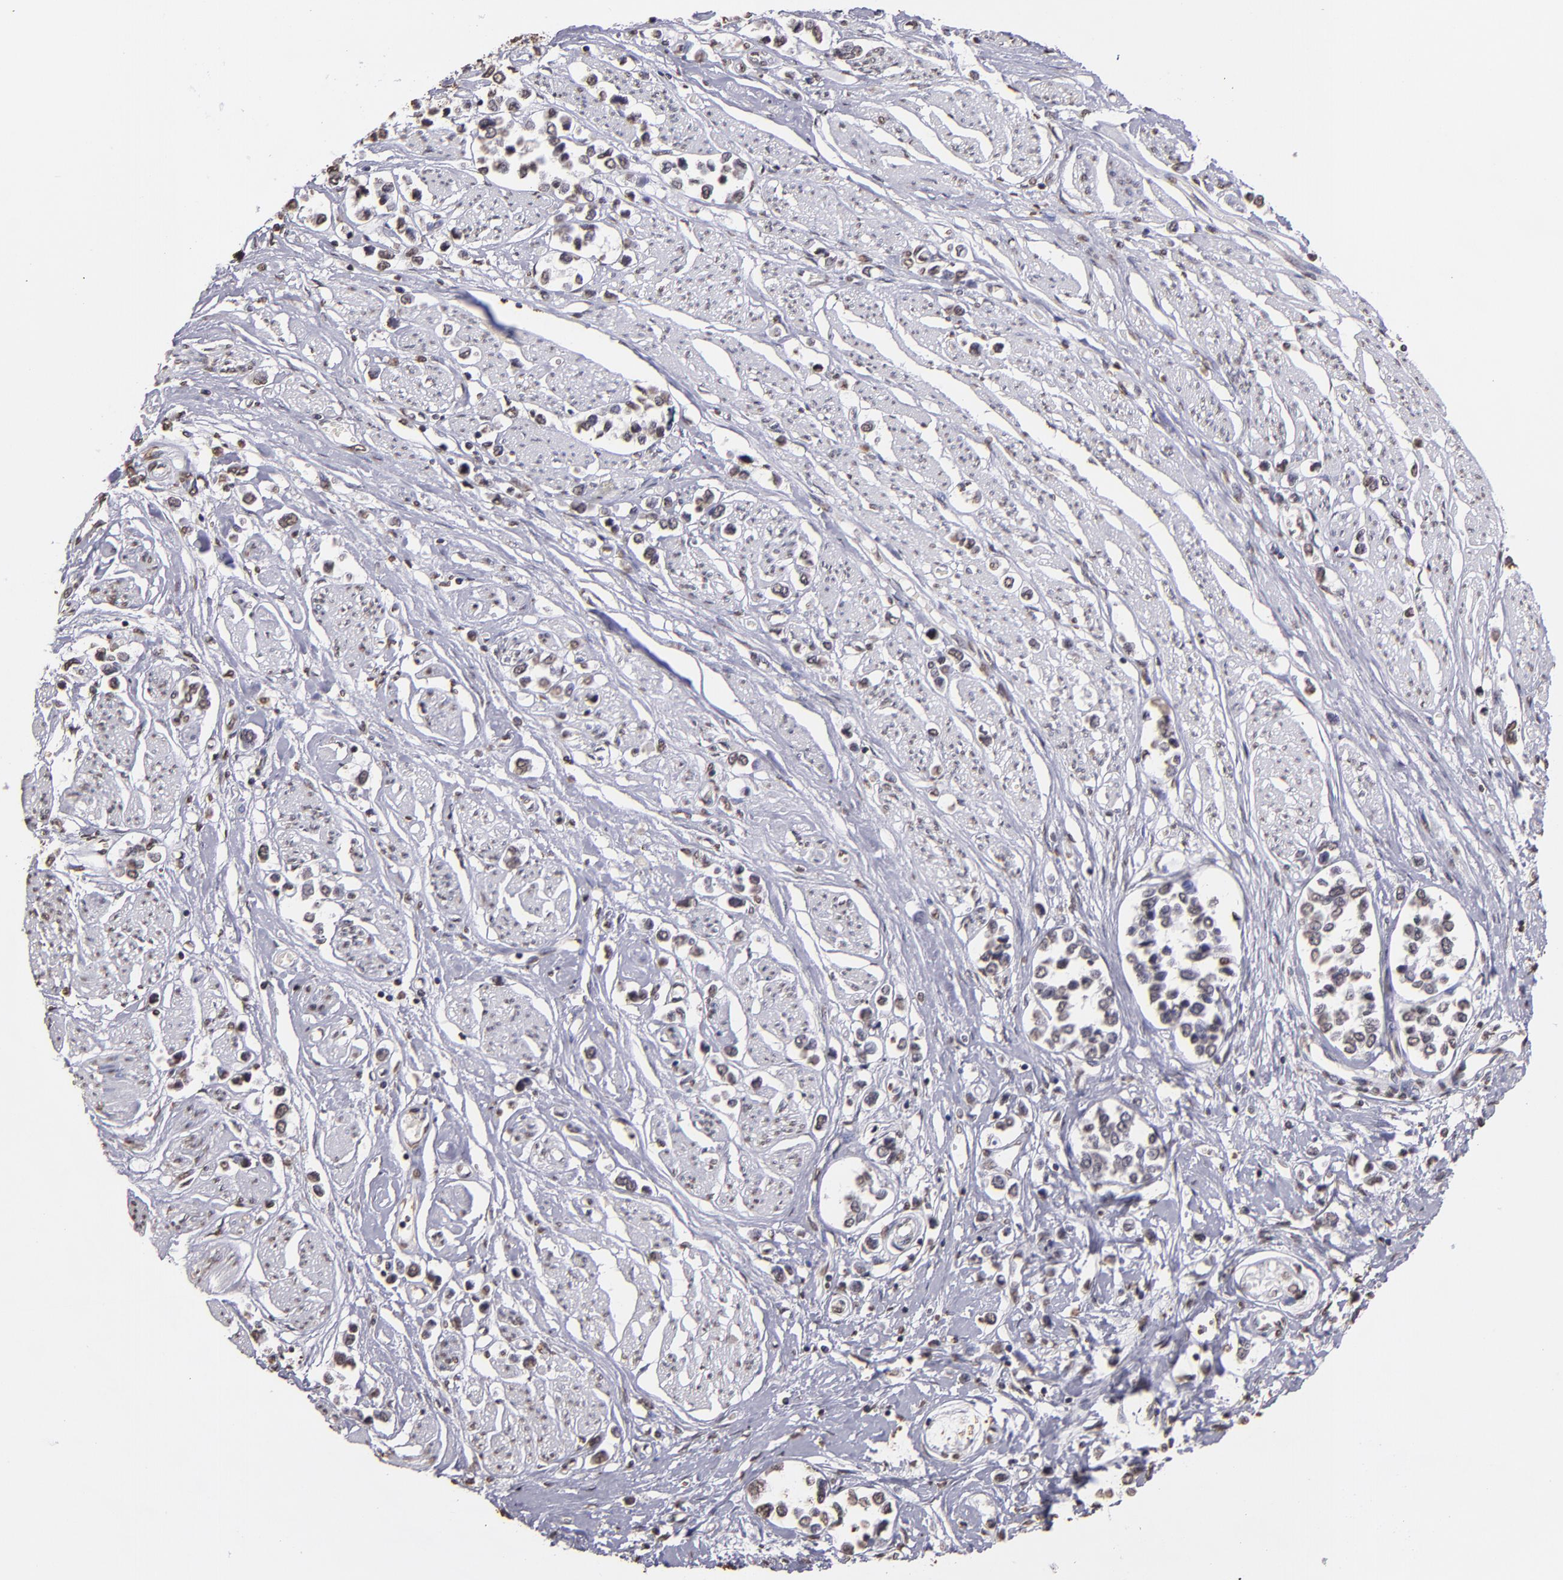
{"staining": {"intensity": "weak", "quantity": "<25%", "location": "nuclear"}, "tissue": "stomach cancer", "cell_type": "Tumor cells", "image_type": "cancer", "snomed": [{"axis": "morphology", "description": "Adenocarcinoma, NOS"}, {"axis": "topography", "description": "Stomach, upper"}], "caption": "This micrograph is of stomach cancer (adenocarcinoma) stained with IHC to label a protein in brown with the nuclei are counter-stained blue. There is no expression in tumor cells.", "gene": "LBX1", "patient": {"sex": "male", "age": 76}}